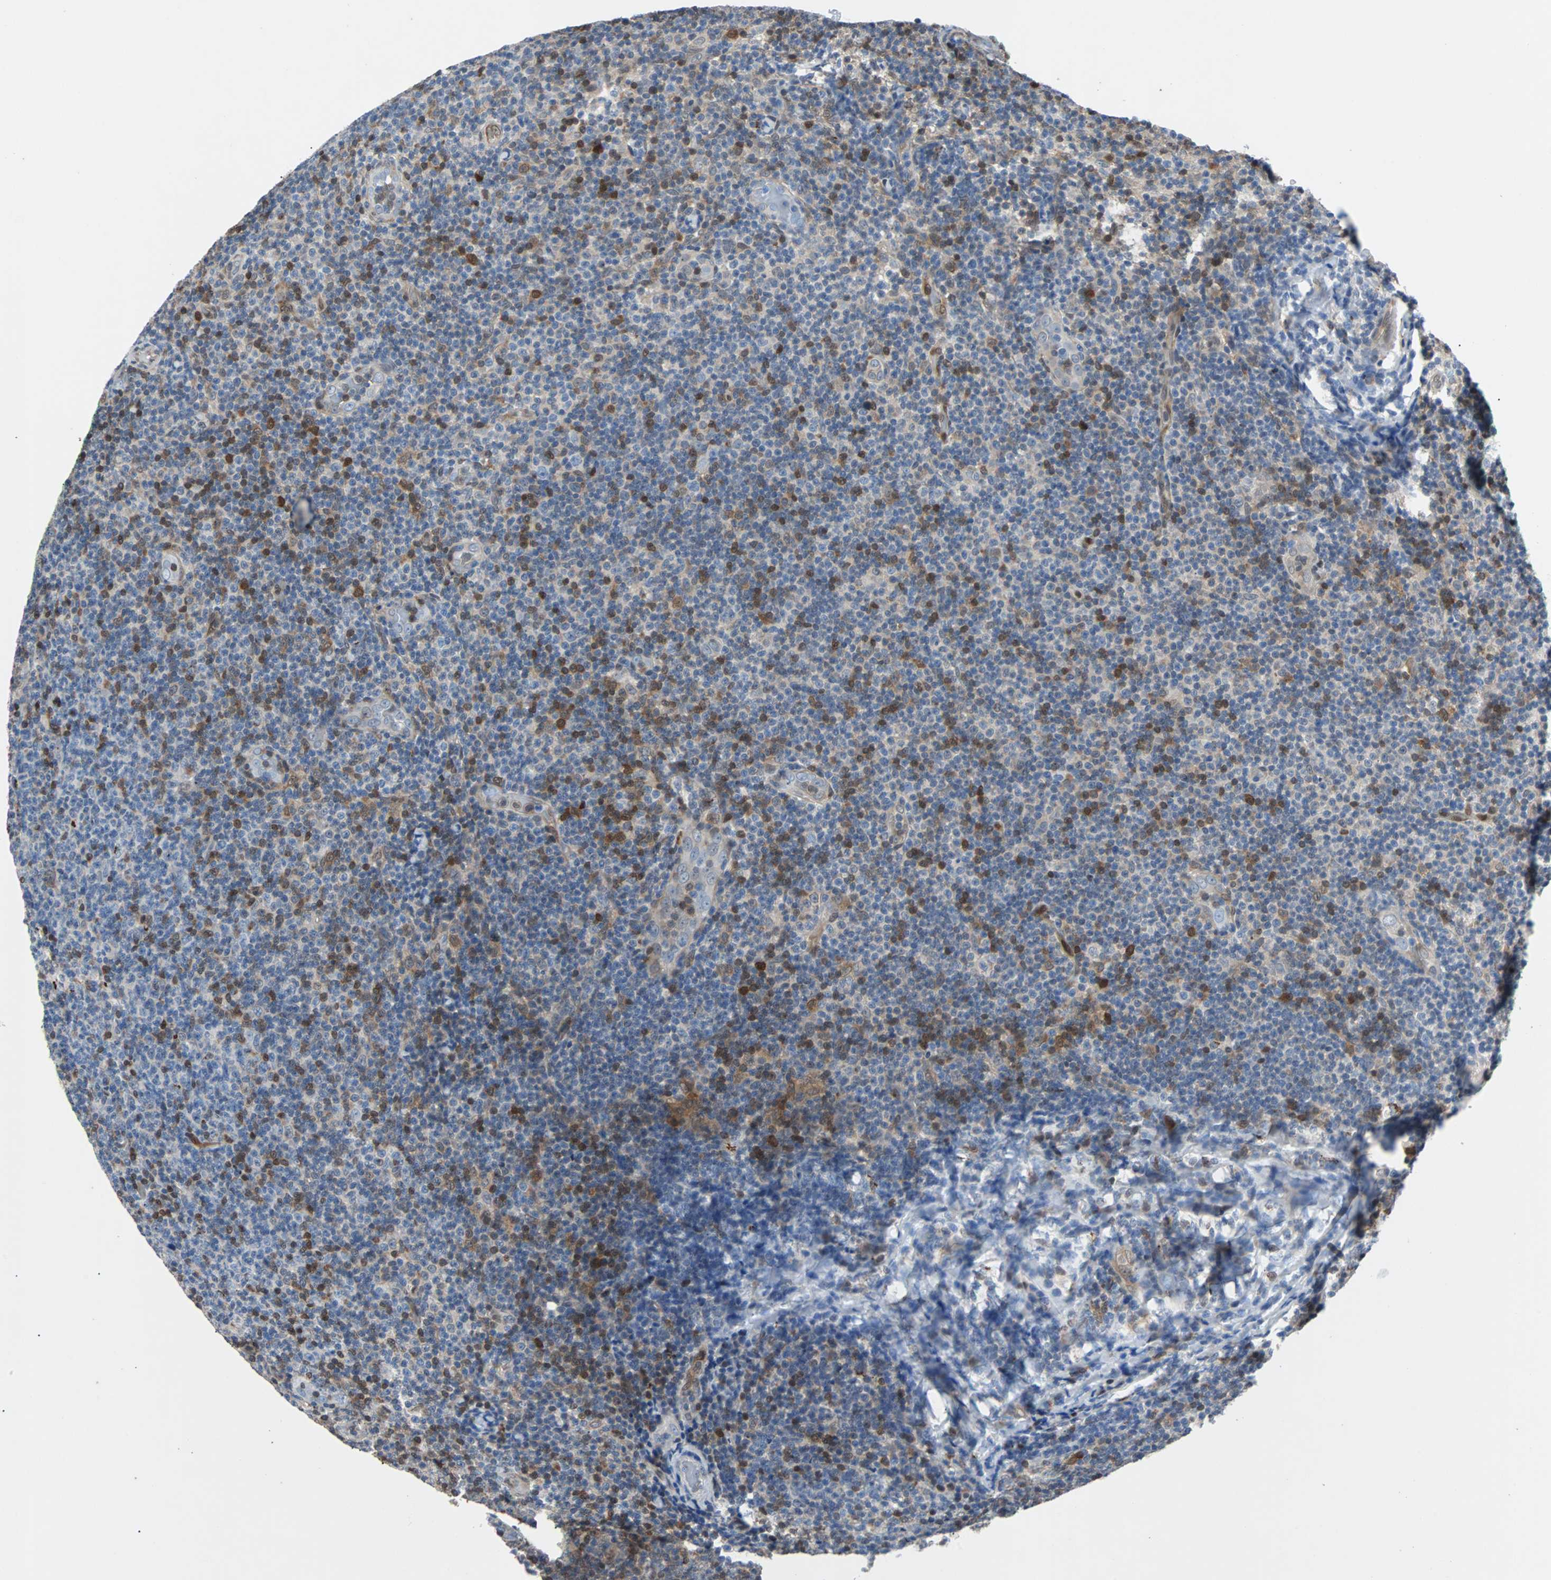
{"staining": {"intensity": "moderate", "quantity": "25%-75%", "location": "nuclear"}, "tissue": "lymphoma", "cell_type": "Tumor cells", "image_type": "cancer", "snomed": [{"axis": "morphology", "description": "Malignant lymphoma, non-Hodgkin's type, Low grade"}, {"axis": "topography", "description": "Lymph node"}], "caption": "Protein expression analysis of human malignant lymphoma, non-Hodgkin's type (low-grade) reveals moderate nuclear staining in about 25%-75% of tumor cells.", "gene": "MAP2K6", "patient": {"sex": "male", "age": 83}}